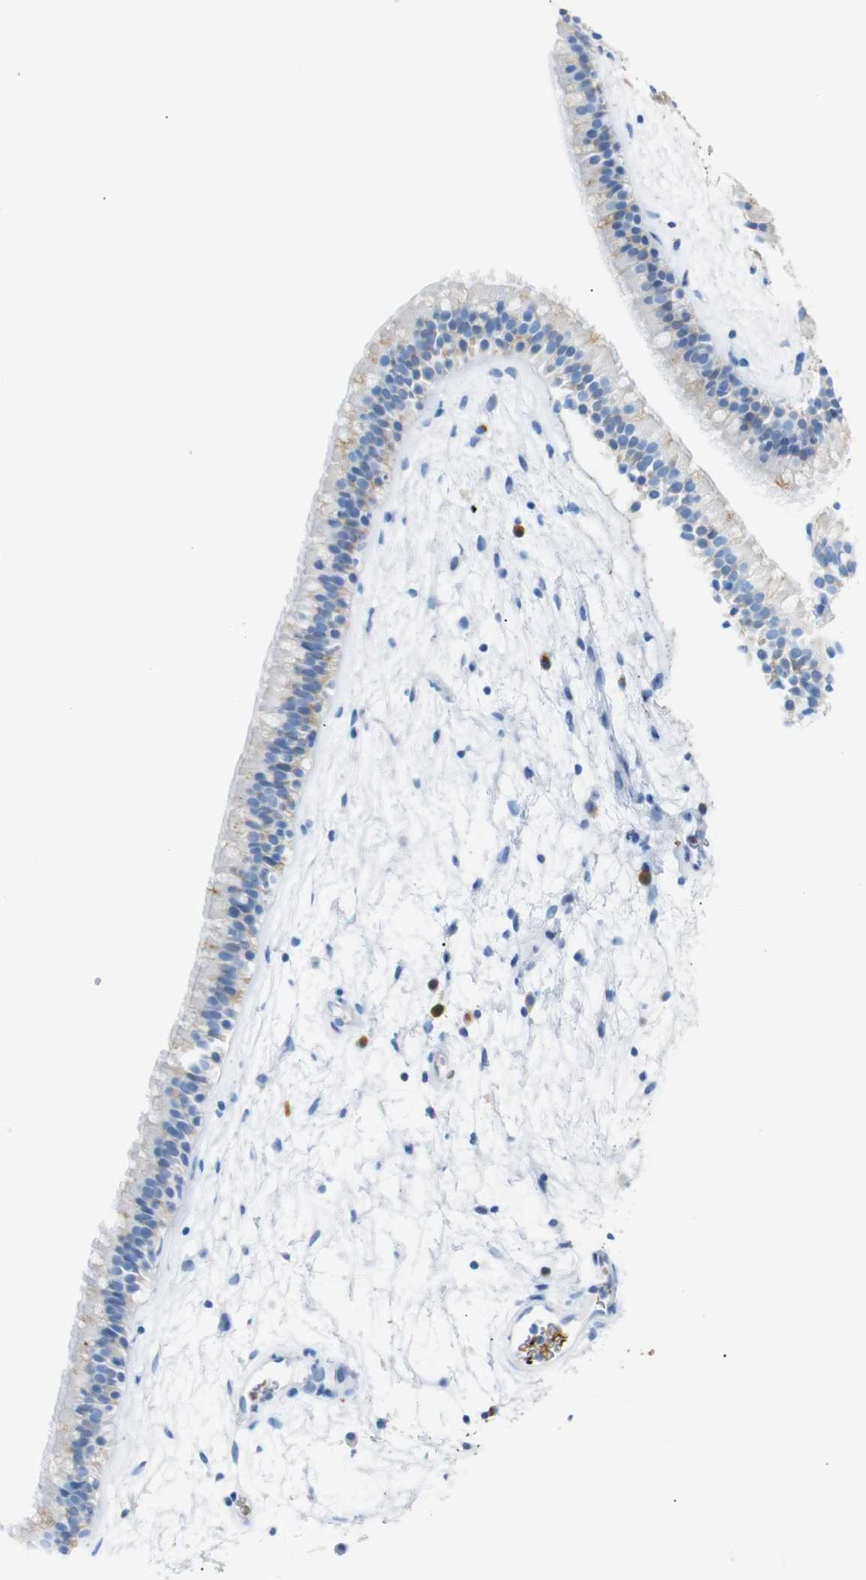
{"staining": {"intensity": "weak", "quantity": "<25%", "location": "cytoplasmic/membranous"}, "tissue": "nasopharynx", "cell_type": "Respiratory epithelial cells", "image_type": "normal", "snomed": [{"axis": "morphology", "description": "Normal tissue, NOS"}, {"axis": "morphology", "description": "Inflammation, NOS"}, {"axis": "topography", "description": "Nasopharynx"}], "caption": "The immunohistochemistry micrograph has no significant staining in respiratory epithelial cells of nasopharynx. (DAB immunohistochemistry with hematoxylin counter stain).", "gene": "ERVMER34", "patient": {"sex": "male", "age": 48}}